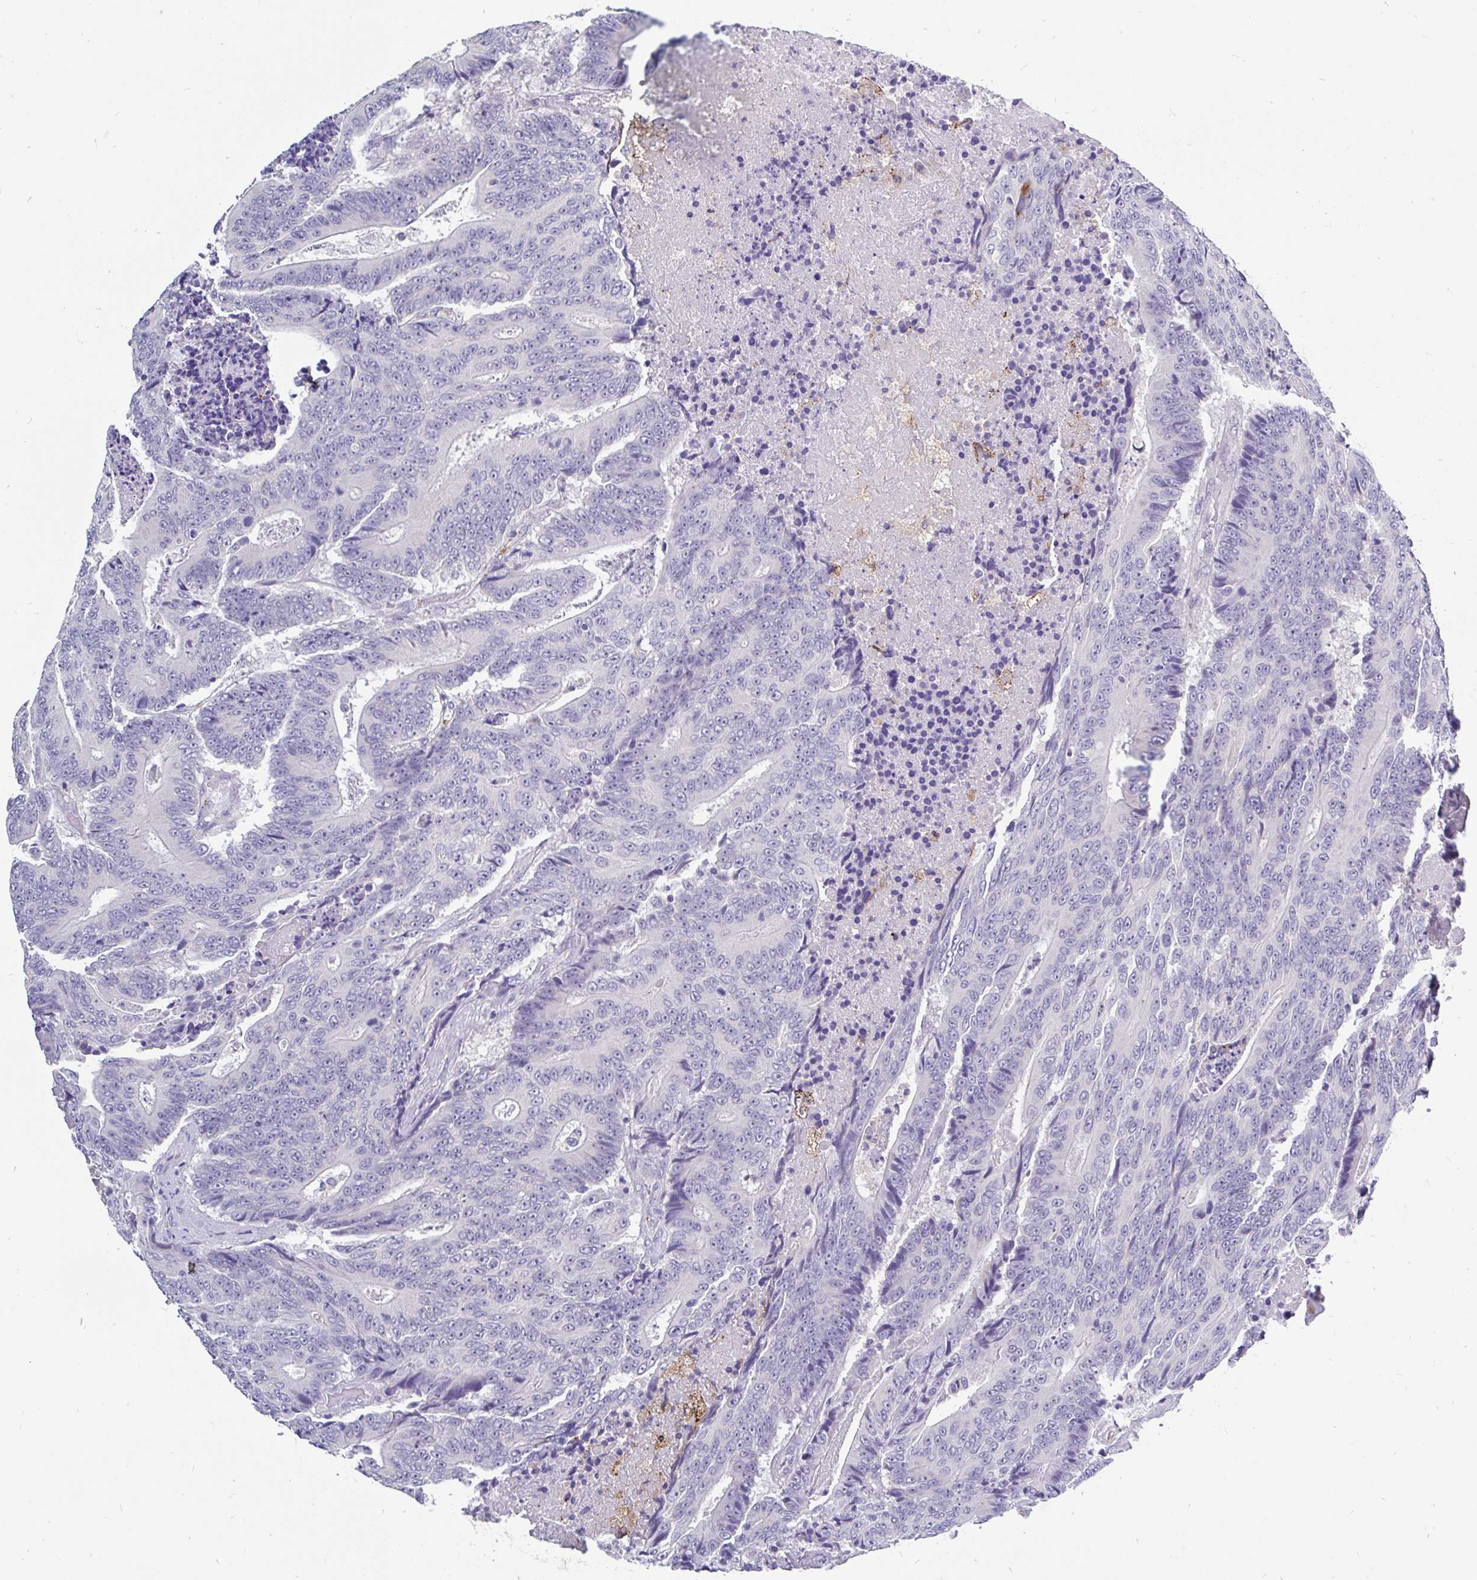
{"staining": {"intensity": "negative", "quantity": "none", "location": "none"}, "tissue": "colorectal cancer", "cell_type": "Tumor cells", "image_type": "cancer", "snomed": [{"axis": "morphology", "description": "Adenocarcinoma, NOS"}, {"axis": "topography", "description": "Colon"}], "caption": "There is no significant staining in tumor cells of colorectal cancer (adenocarcinoma).", "gene": "INTS5", "patient": {"sex": "male", "age": 83}}